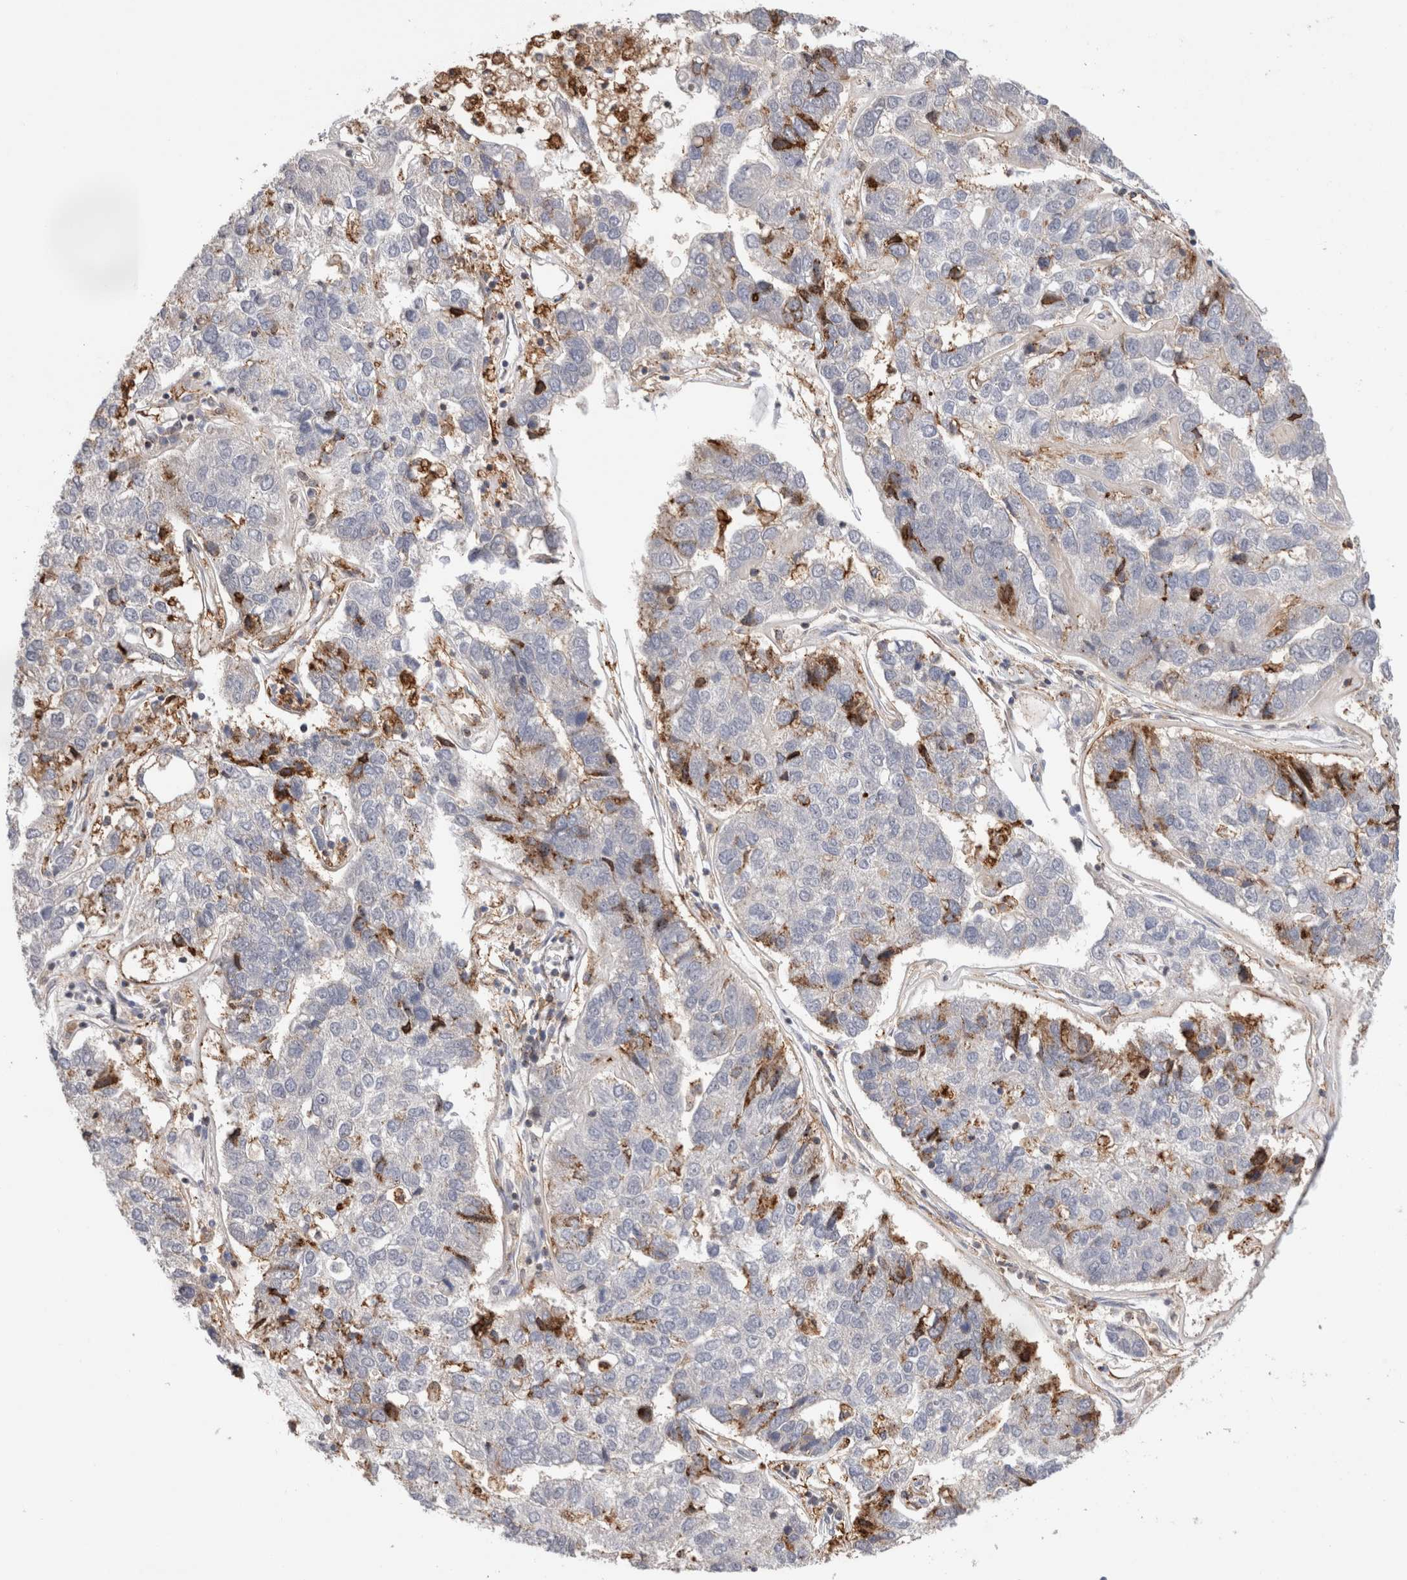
{"staining": {"intensity": "weak", "quantity": "<25%", "location": "cytoplasmic/membranous"}, "tissue": "pancreatic cancer", "cell_type": "Tumor cells", "image_type": "cancer", "snomed": [{"axis": "morphology", "description": "Adenocarcinoma, NOS"}, {"axis": "topography", "description": "Pancreas"}], "caption": "DAB (3,3'-diaminobenzidine) immunohistochemical staining of pancreatic adenocarcinoma displays no significant staining in tumor cells. (Brightfield microscopy of DAB immunohistochemistry (IHC) at high magnification).", "gene": "CCDC88B", "patient": {"sex": "female", "age": 61}}